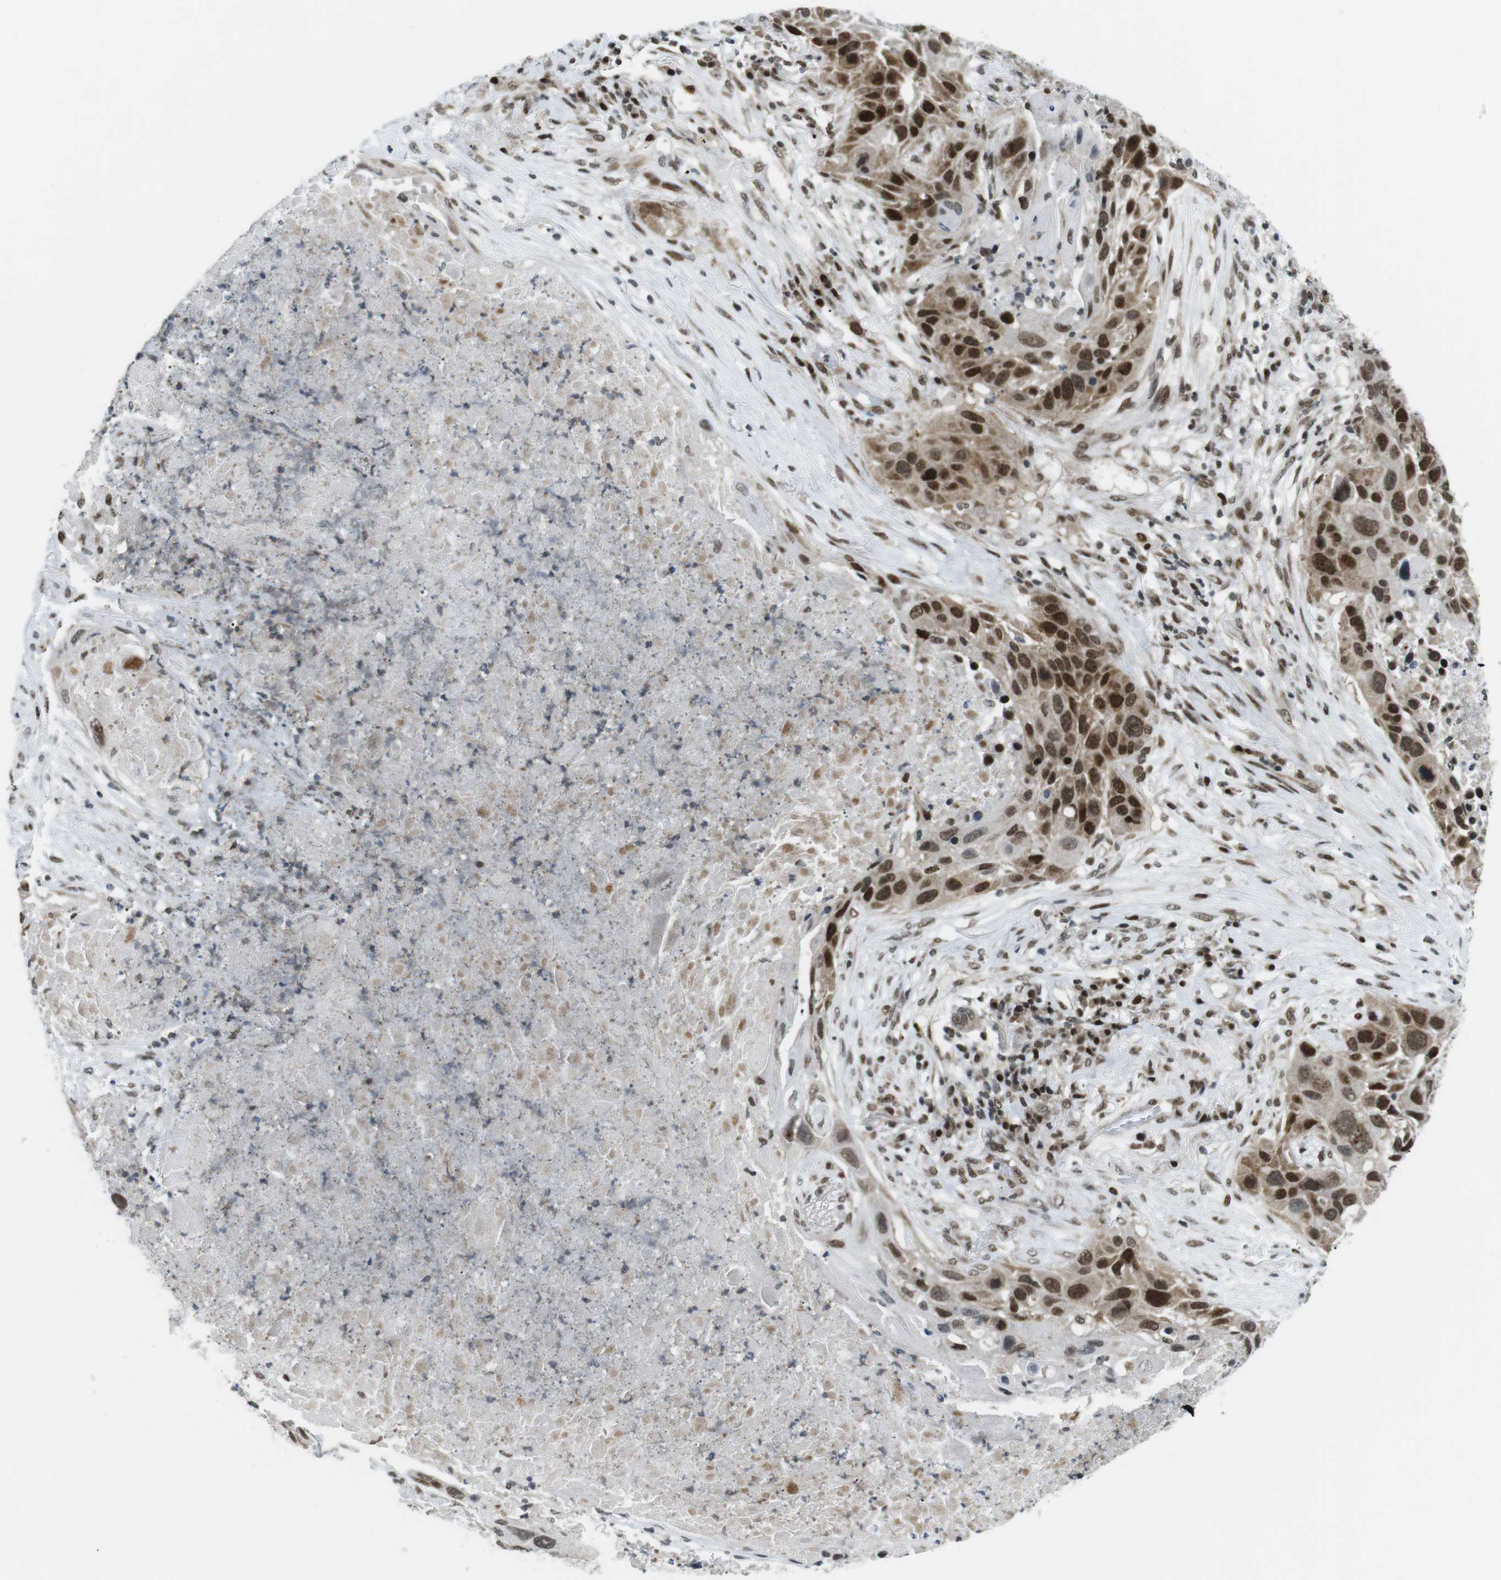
{"staining": {"intensity": "strong", "quantity": ">75%", "location": "nuclear"}, "tissue": "lung cancer", "cell_type": "Tumor cells", "image_type": "cancer", "snomed": [{"axis": "morphology", "description": "Squamous cell carcinoma, NOS"}, {"axis": "topography", "description": "Lung"}], "caption": "Immunohistochemistry (DAB (3,3'-diaminobenzidine)) staining of human lung cancer reveals strong nuclear protein positivity in approximately >75% of tumor cells.", "gene": "CDC27", "patient": {"sex": "male", "age": 57}}